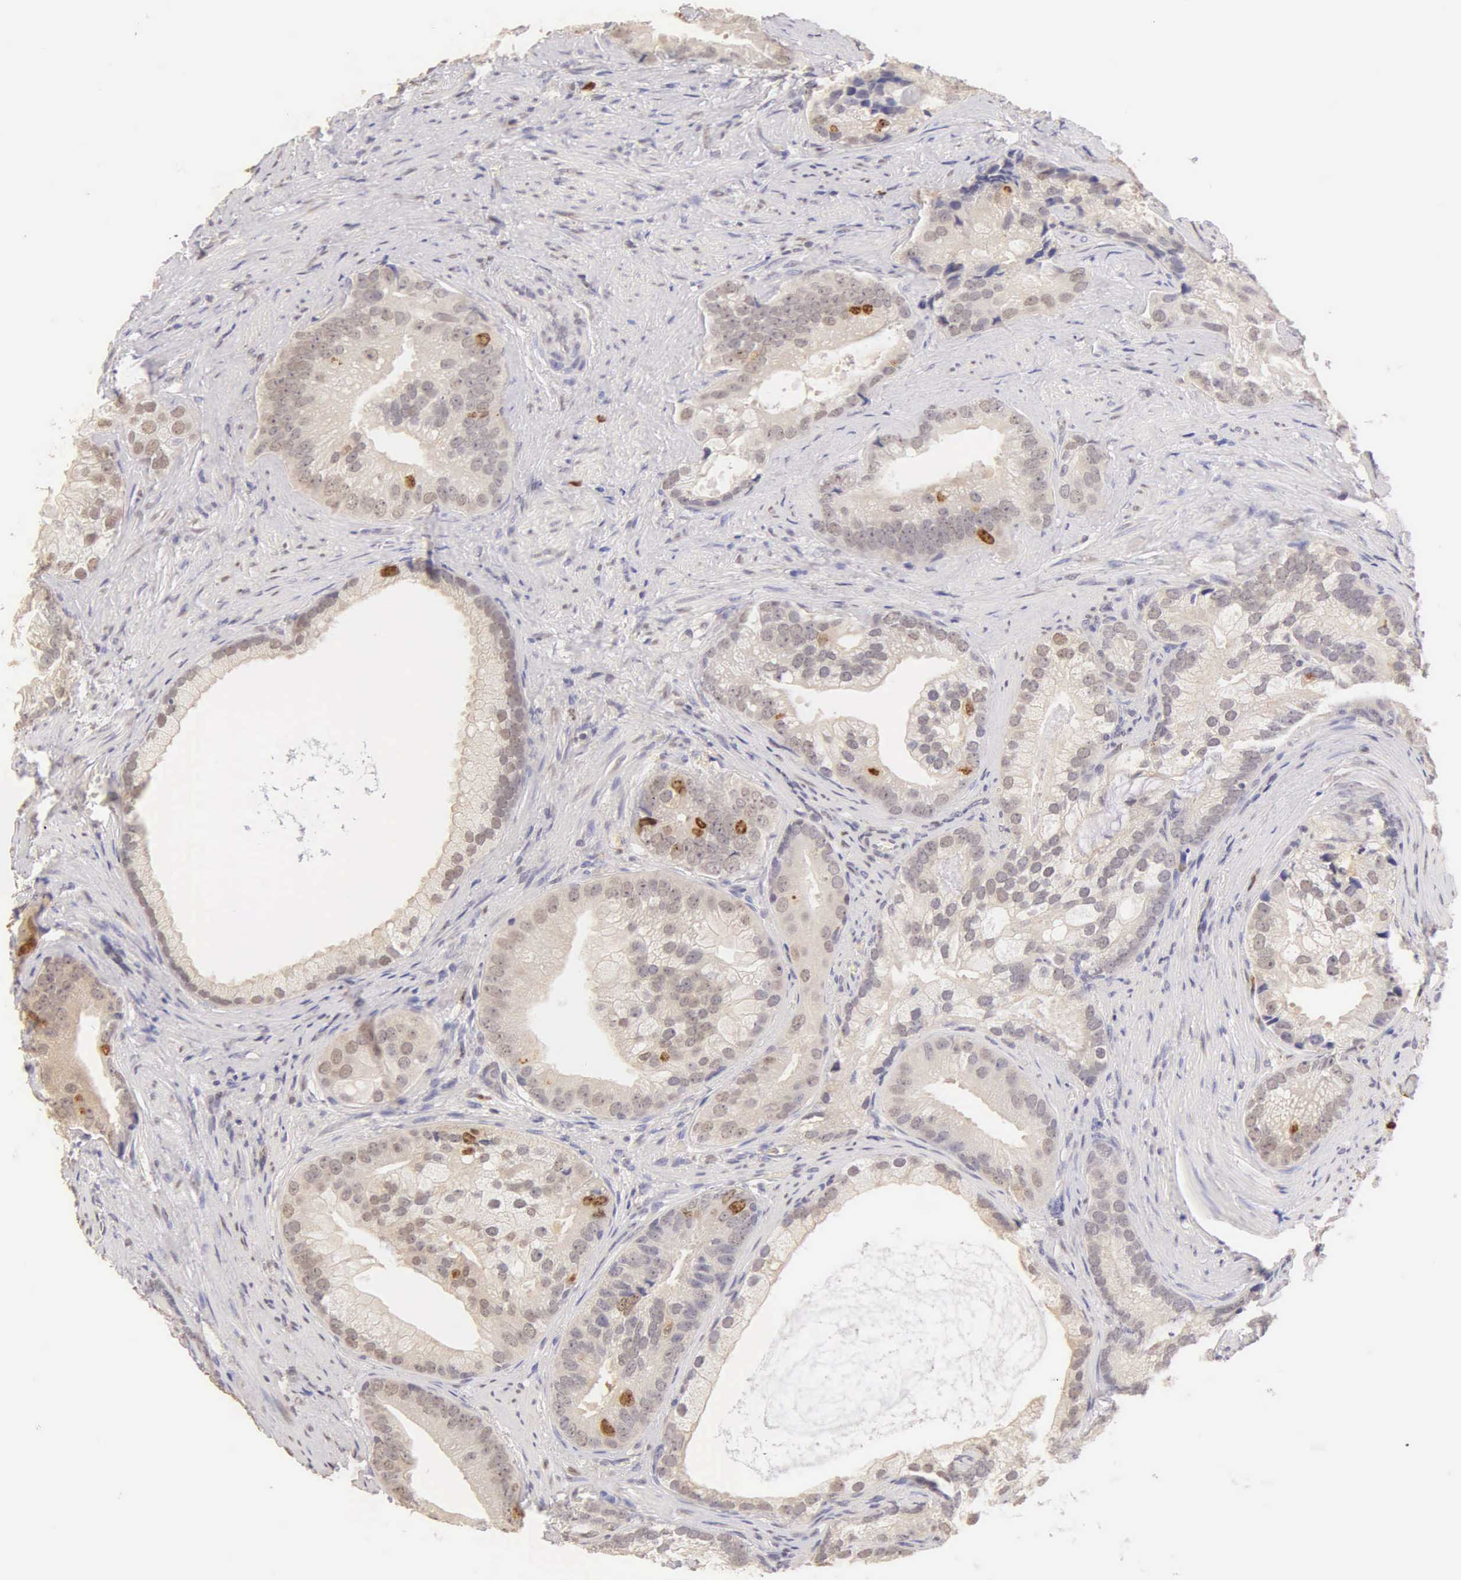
{"staining": {"intensity": "moderate", "quantity": "<25%", "location": "nuclear"}, "tissue": "prostate cancer", "cell_type": "Tumor cells", "image_type": "cancer", "snomed": [{"axis": "morphology", "description": "Adenocarcinoma, Low grade"}, {"axis": "topography", "description": "Prostate"}], "caption": "Moderate nuclear expression is identified in about <25% of tumor cells in low-grade adenocarcinoma (prostate).", "gene": "MKI67", "patient": {"sex": "male", "age": 71}}